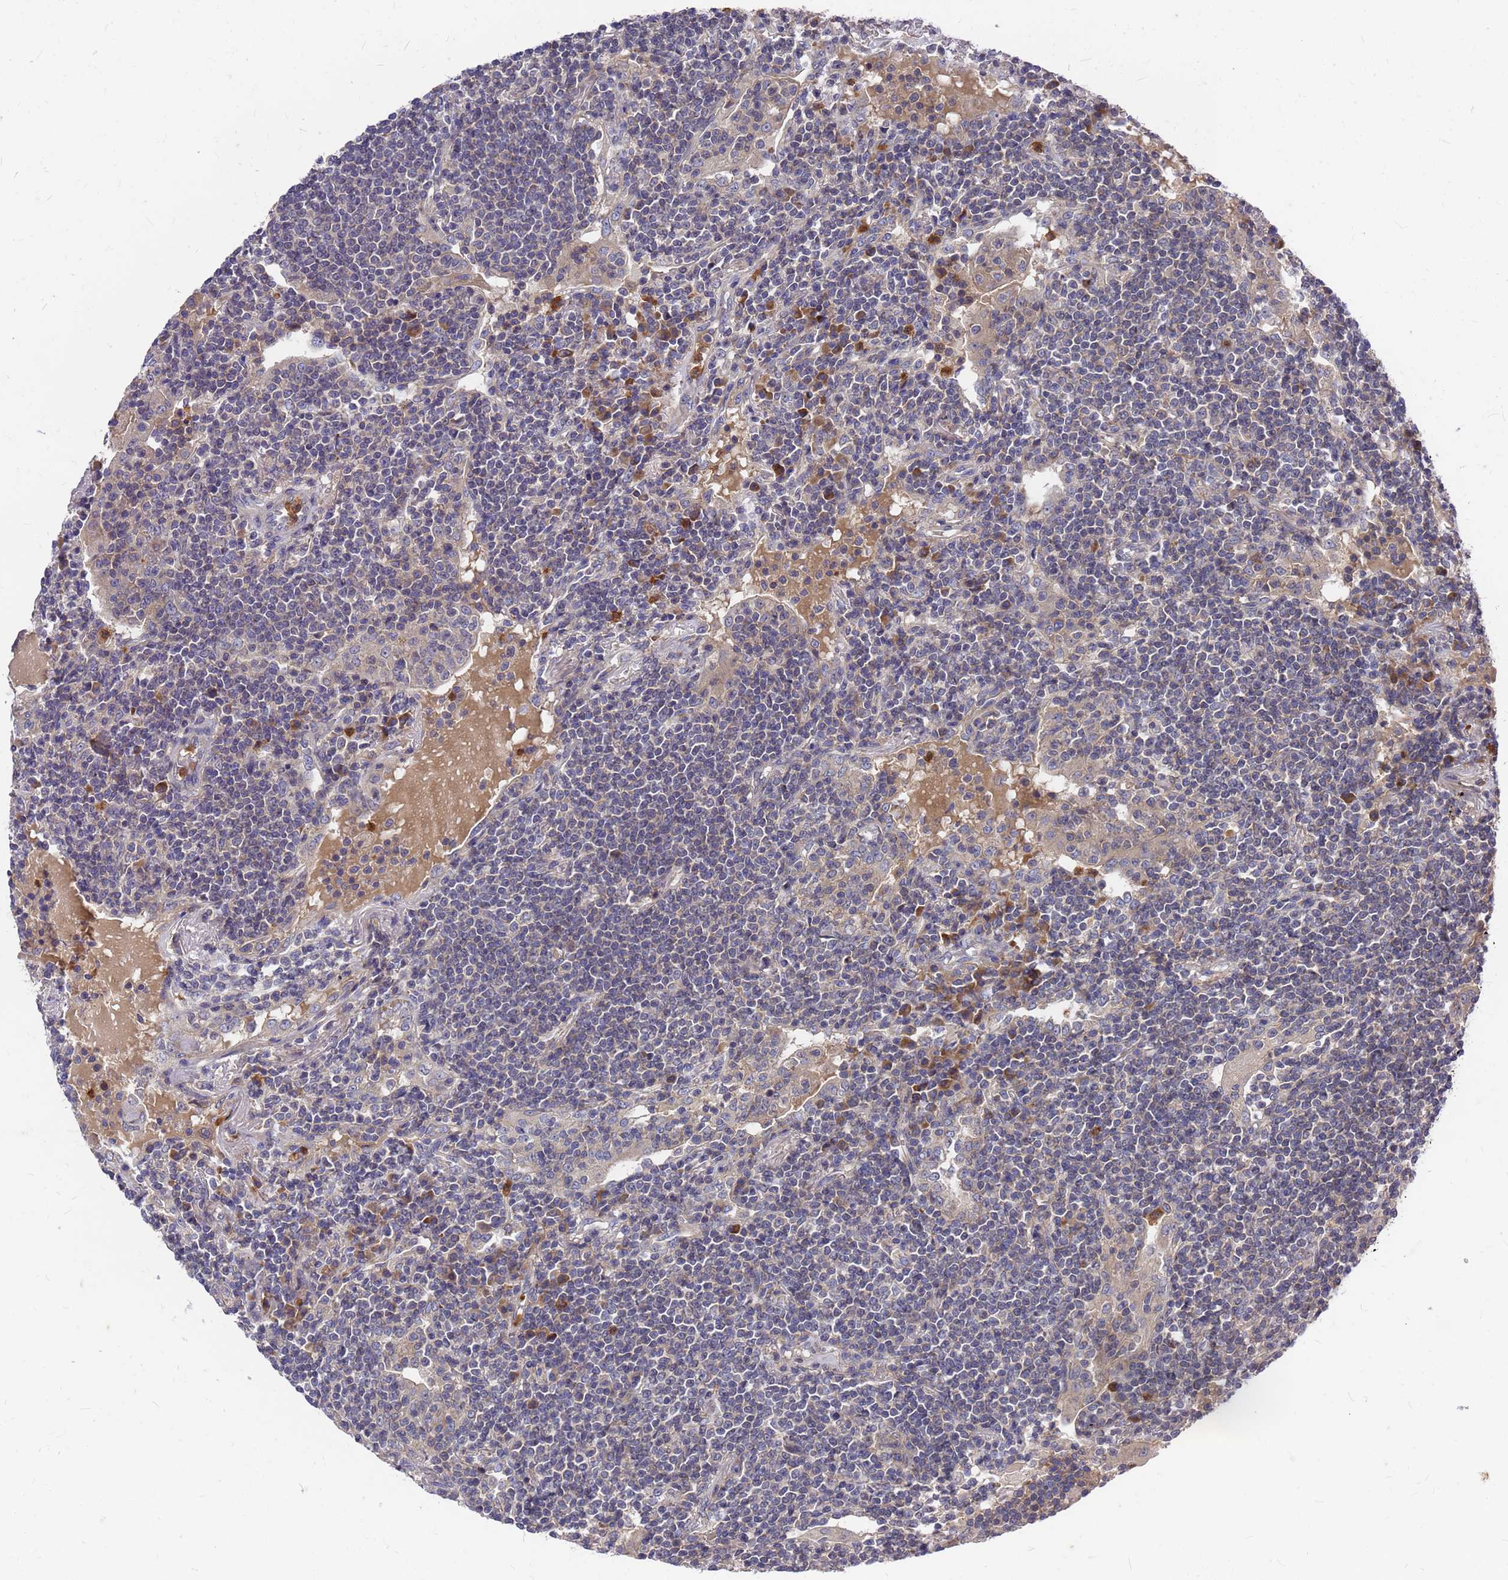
{"staining": {"intensity": "negative", "quantity": "none", "location": "none"}, "tissue": "lymphoma", "cell_type": "Tumor cells", "image_type": "cancer", "snomed": [{"axis": "morphology", "description": "Malignant lymphoma, non-Hodgkin's type, Low grade"}, {"axis": "topography", "description": "Lung"}], "caption": "Immunohistochemistry (IHC) of human lymphoma exhibits no positivity in tumor cells. (Stains: DAB immunohistochemistry with hematoxylin counter stain, Microscopy: brightfield microscopy at high magnification).", "gene": "ZNF717", "patient": {"sex": "female", "age": 71}}